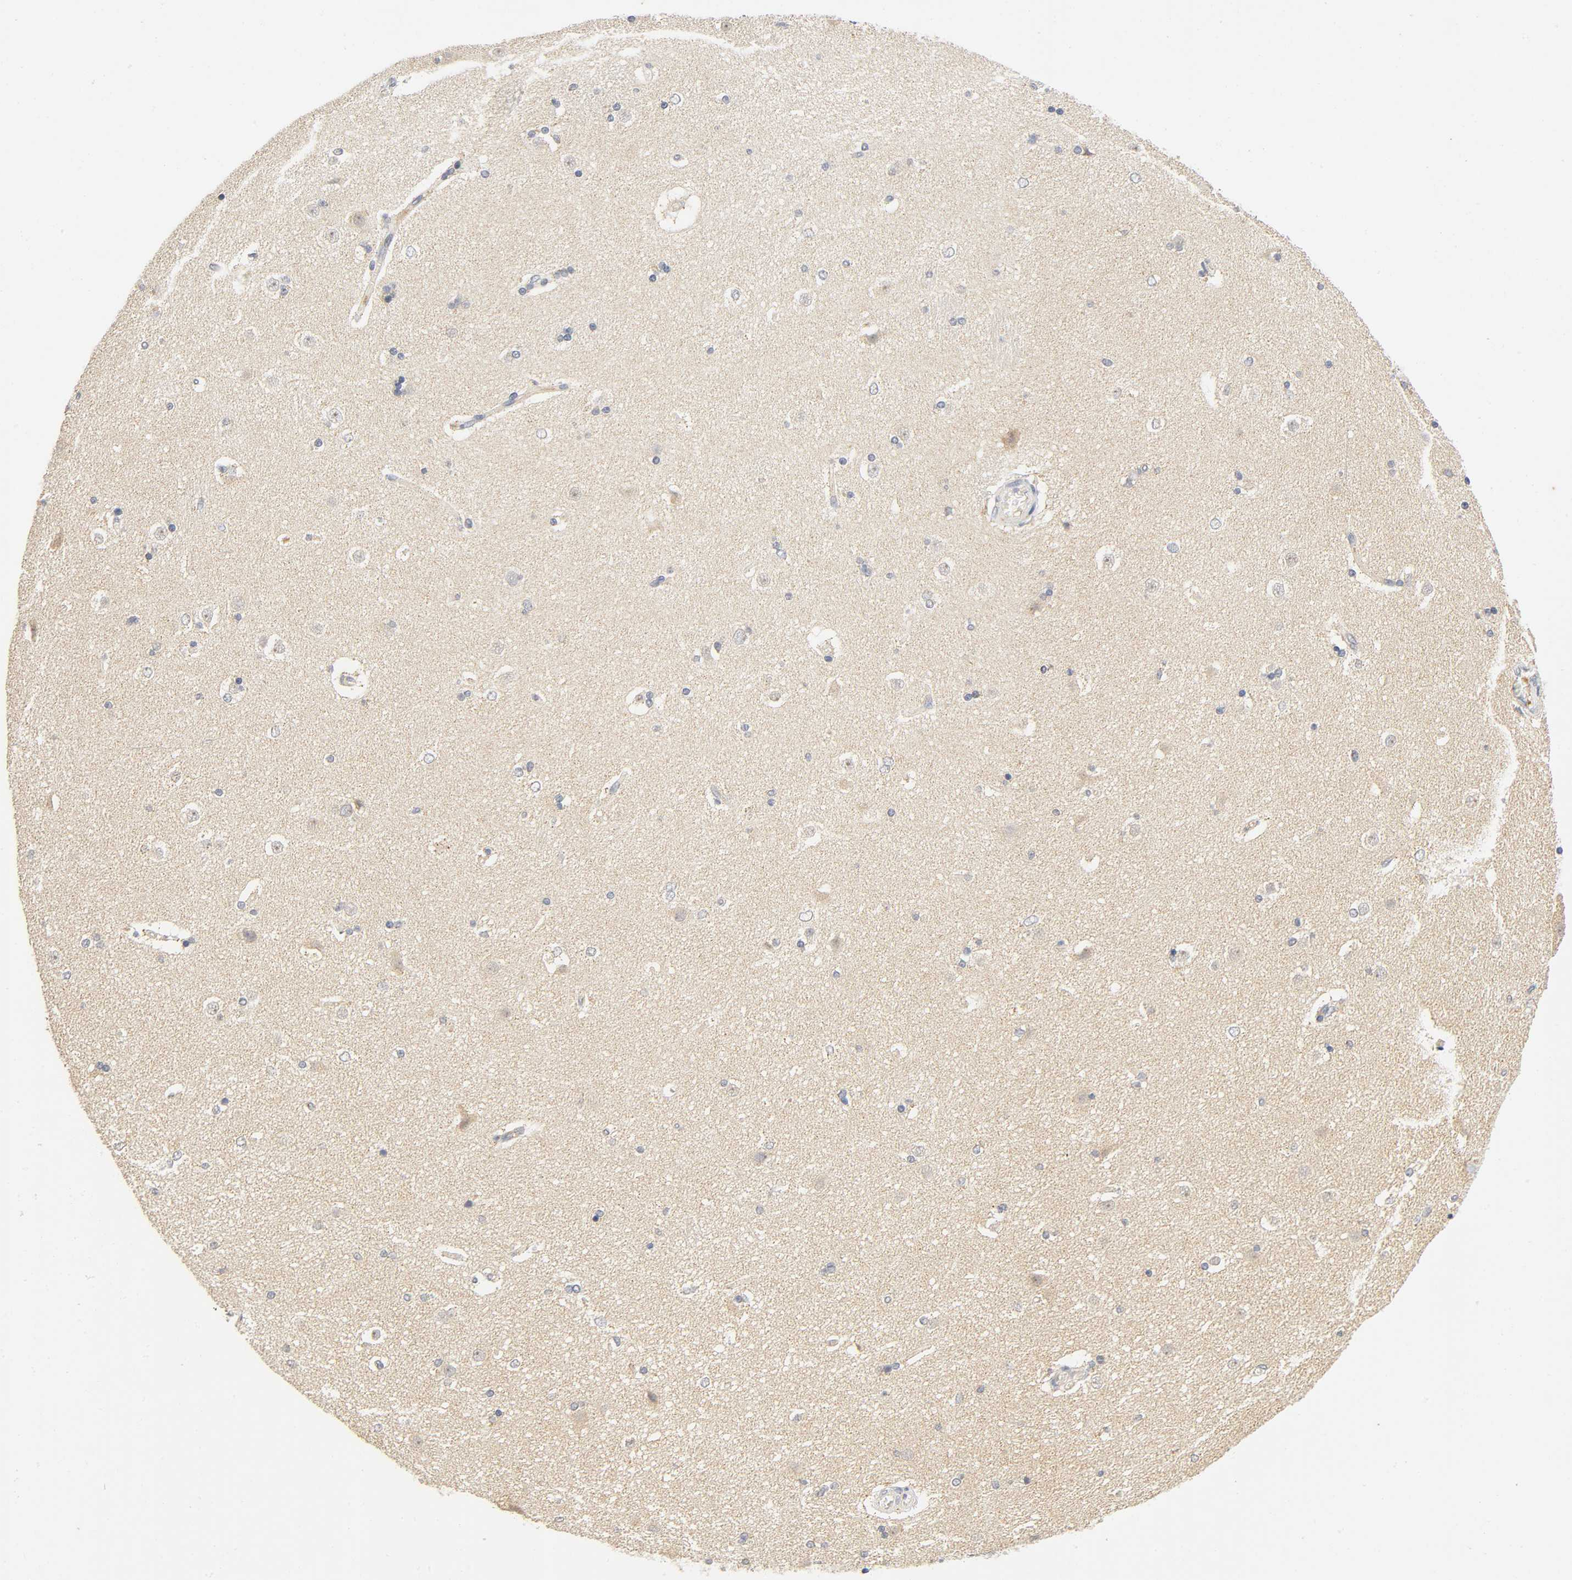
{"staining": {"intensity": "negative", "quantity": "none", "location": "none"}, "tissue": "caudate", "cell_type": "Glial cells", "image_type": "normal", "snomed": [{"axis": "morphology", "description": "Normal tissue, NOS"}, {"axis": "topography", "description": "Lateral ventricle wall"}], "caption": "A histopathology image of human caudate is negative for staining in glial cells. The staining is performed using DAB (3,3'-diaminobenzidine) brown chromogen with nuclei counter-stained in using hematoxylin.", "gene": "NRP1", "patient": {"sex": "female", "age": 19}}